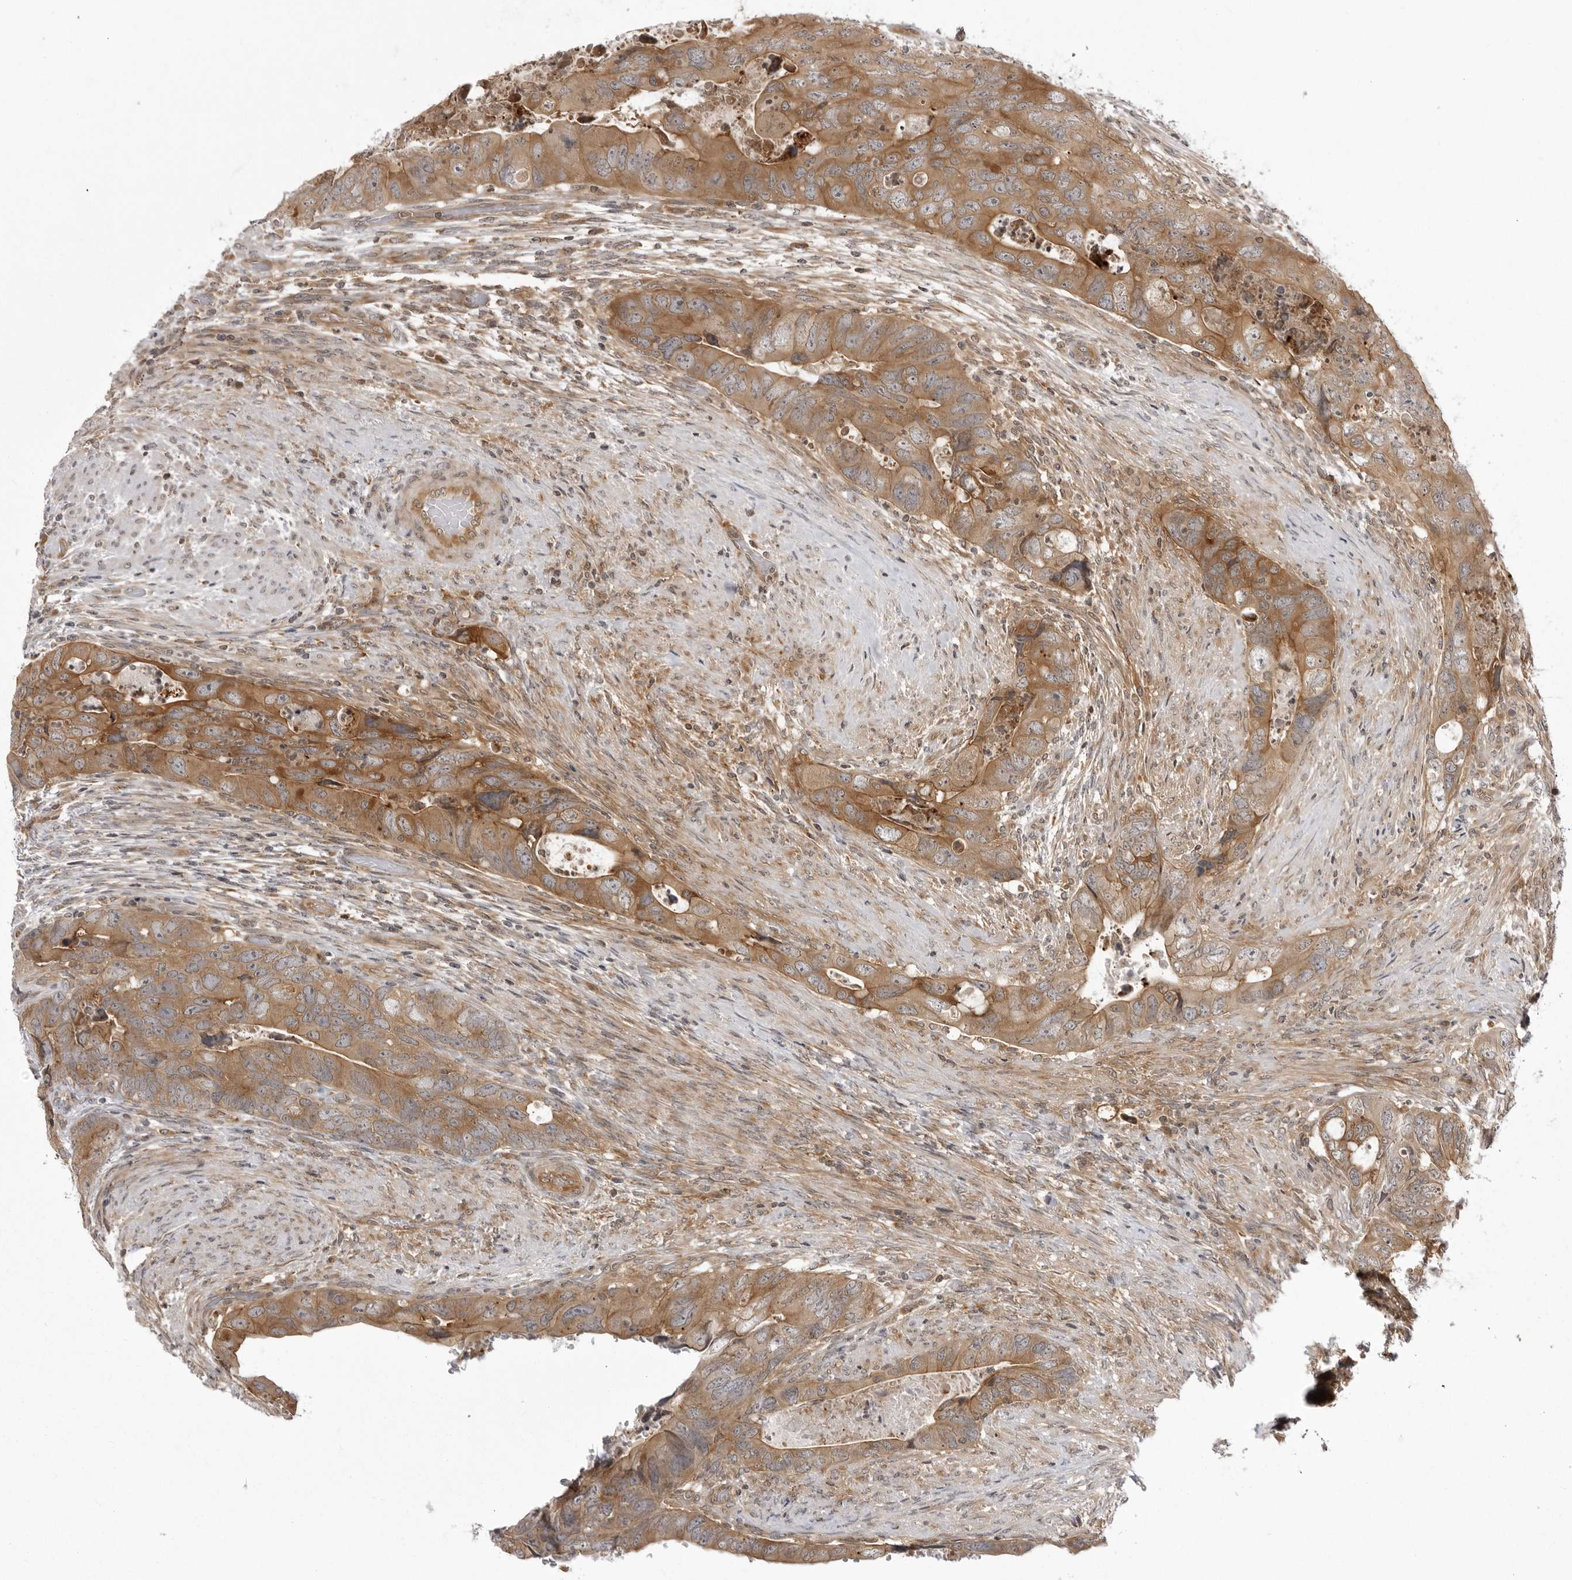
{"staining": {"intensity": "moderate", "quantity": ">75%", "location": "cytoplasmic/membranous"}, "tissue": "colorectal cancer", "cell_type": "Tumor cells", "image_type": "cancer", "snomed": [{"axis": "morphology", "description": "Adenocarcinoma, NOS"}, {"axis": "topography", "description": "Rectum"}], "caption": "Protein positivity by immunohistochemistry shows moderate cytoplasmic/membranous staining in approximately >75% of tumor cells in colorectal cancer (adenocarcinoma).", "gene": "USP43", "patient": {"sex": "male", "age": 63}}